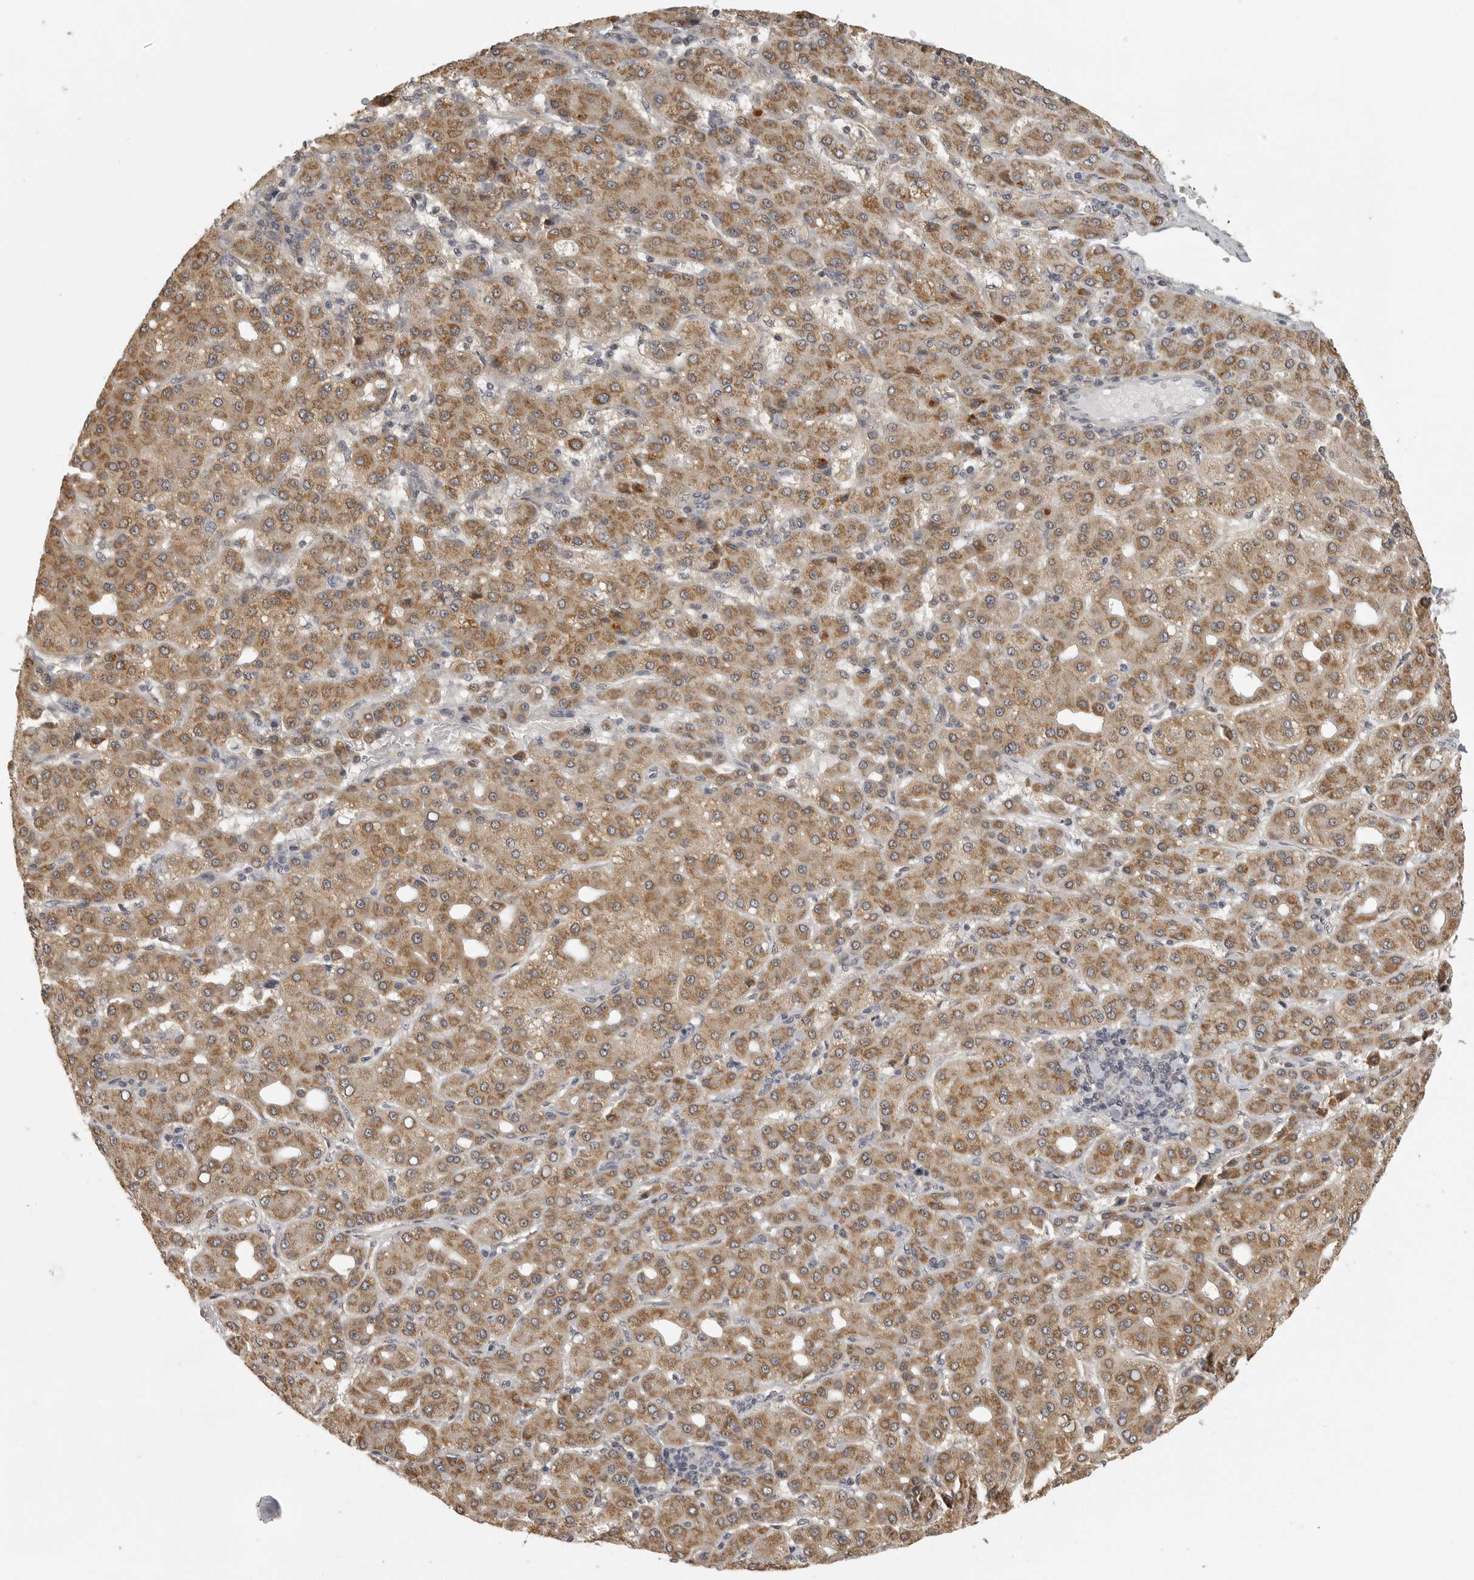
{"staining": {"intensity": "moderate", "quantity": ">75%", "location": "cytoplasmic/membranous"}, "tissue": "liver cancer", "cell_type": "Tumor cells", "image_type": "cancer", "snomed": [{"axis": "morphology", "description": "Carcinoma, Hepatocellular, NOS"}, {"axis": "topography", "description": "Liver"}], "caption": "Protein positivity by IHC displays moderate cytoplasmic/membranous positivity in about >75% of tumor cells in liver cancer (hepatocellular carcinoma).", "gene": "POLE2", "patient": {"sex": "male", "age": 65}}